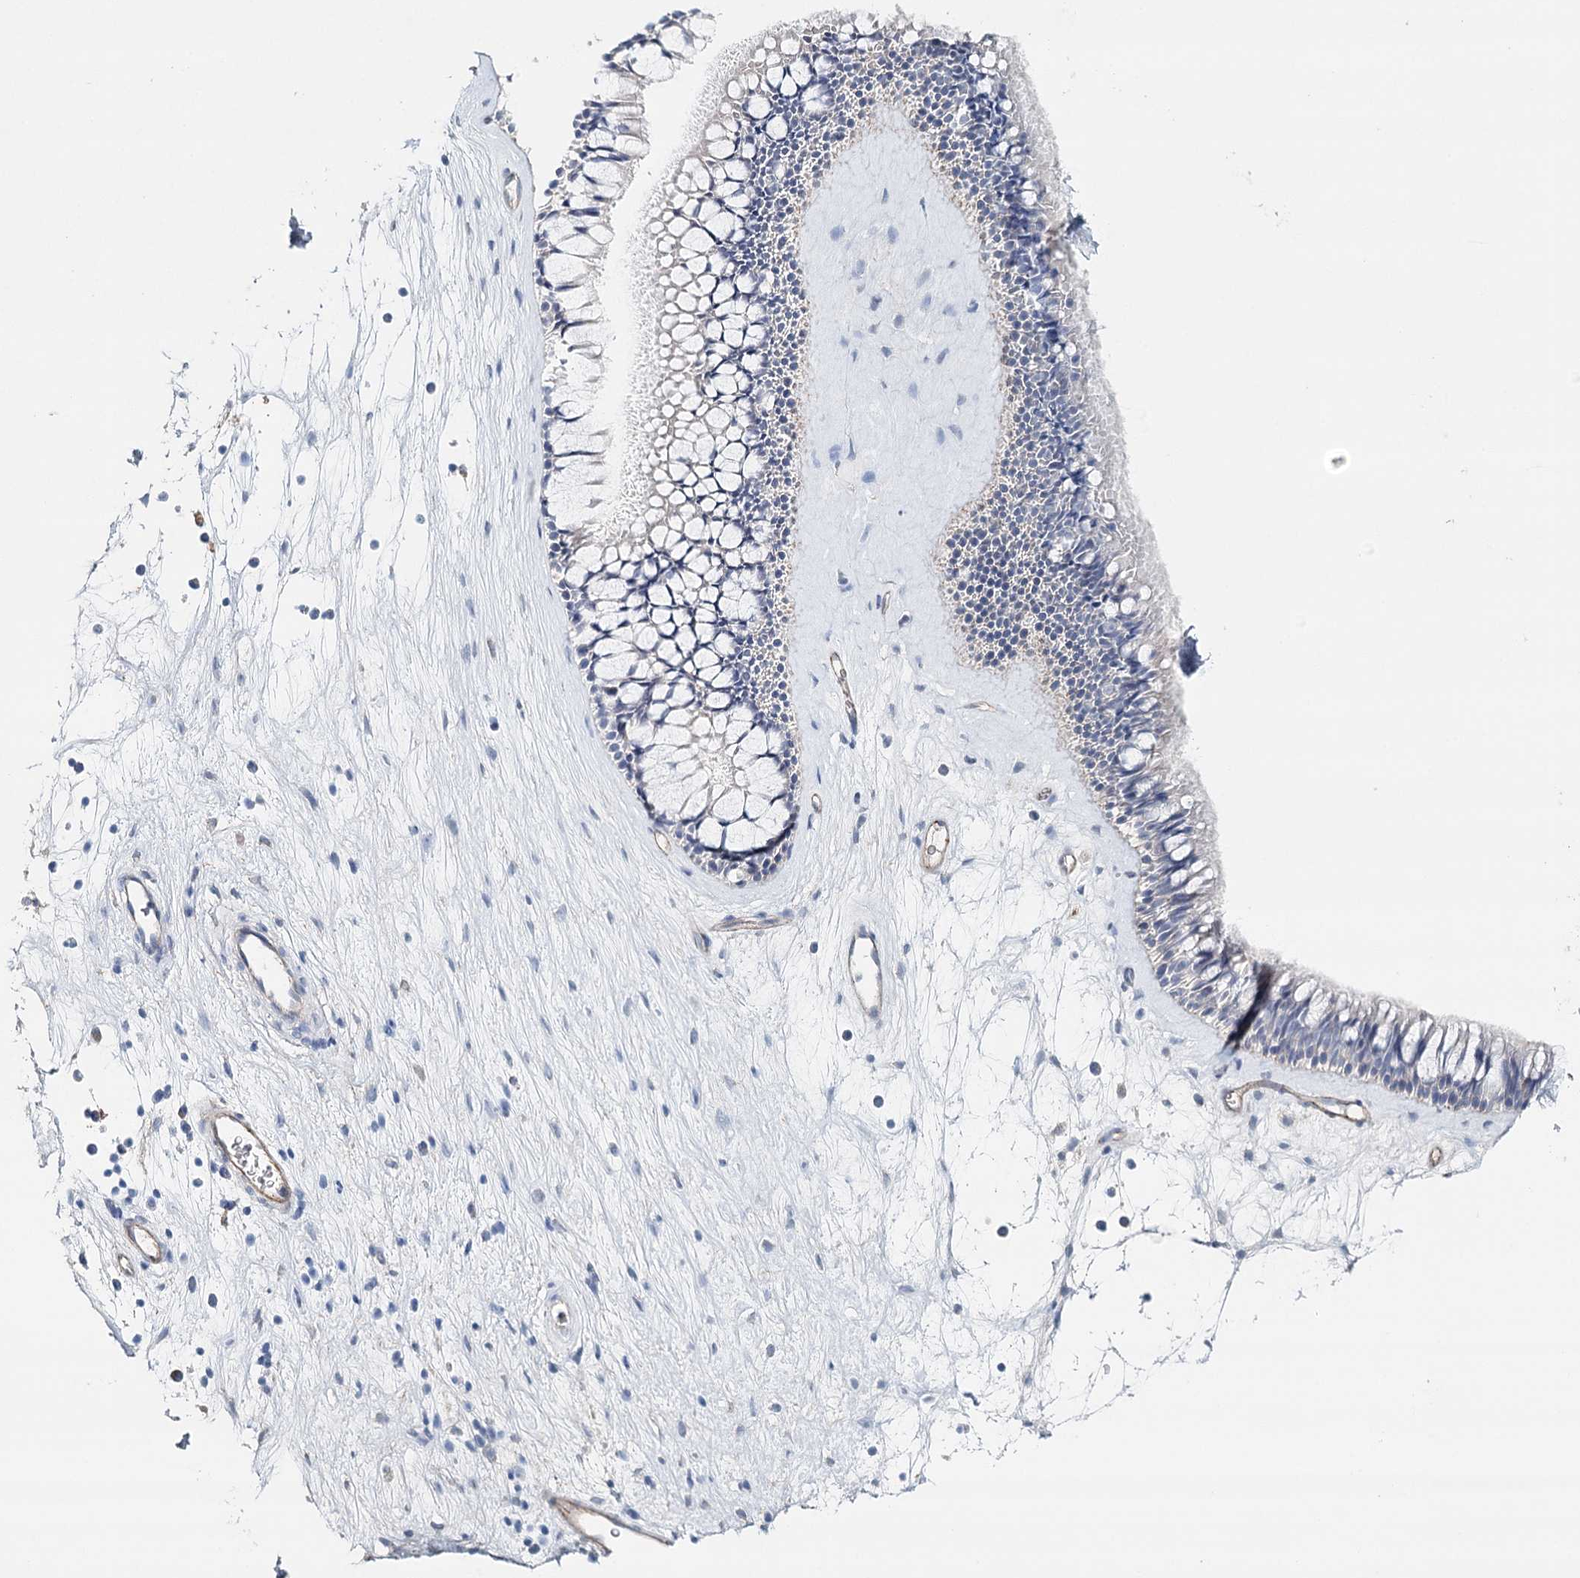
{"staining": {"intensity": "weak", "quantity": "<25%", "location": "cytoplasmic/membranous"}, "tissue": "nasopharynx", "cell_type": "Respiratory epithelial cells", "image_type": "normal", "snomed": [{"axis": "morphology", "description": "Normal tissue, NOS"}, {"axis": "topography", "description": "Nasopharynx"}], "caption": "This histopathology image is of unremarkable nasopharynx stained with immunohistochemistry (IHC) to label a protein in brown with the nuclei are counter-stained blue. There is no staining in respiratory epithelial cells.", "gene": "SYNPO", "patient": {"sex": "male", "age": 64}}